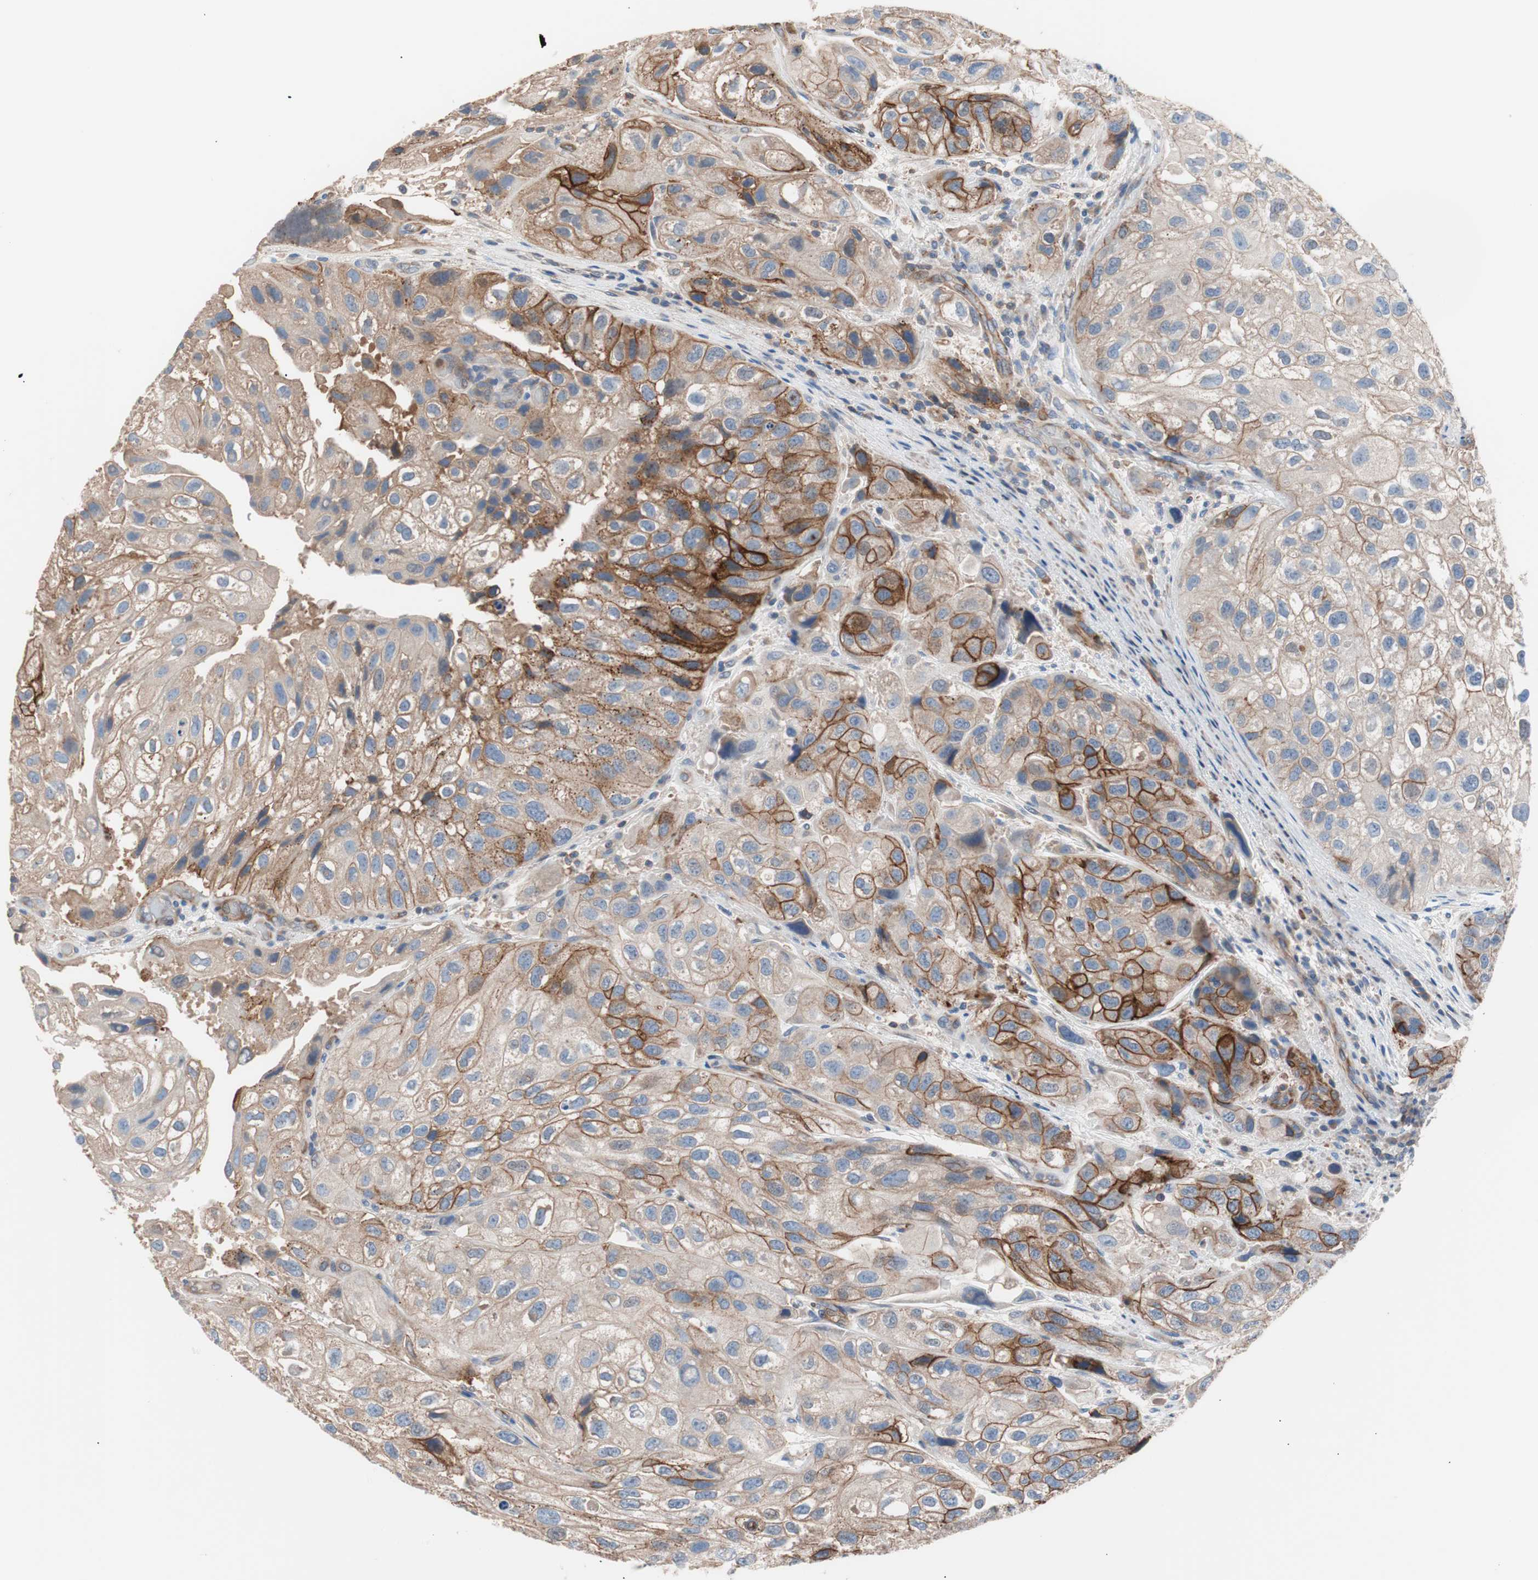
{"staining": {"intensity": "strong", "quantity": "25%-75%", "location": "cytoplasmic/membranous"}, "tissue": "urothelial cancer", "cell_type": "Tumor cells", "image_type": "cancer", "snomed": [{"axis": "morphology", "description": "Urothelial carcinoma, High grade"}, {"axis": "topography", "description": "Urinary bladder"}], "caption": "Protein positivity by immunohistochemistry shows strong cytoplasmic/membranous staining in approximately 25%-75% of tumor cells in urothelial cancer.", "gene": "GPR160", "patient": {"sex": "female", "age": 64}}